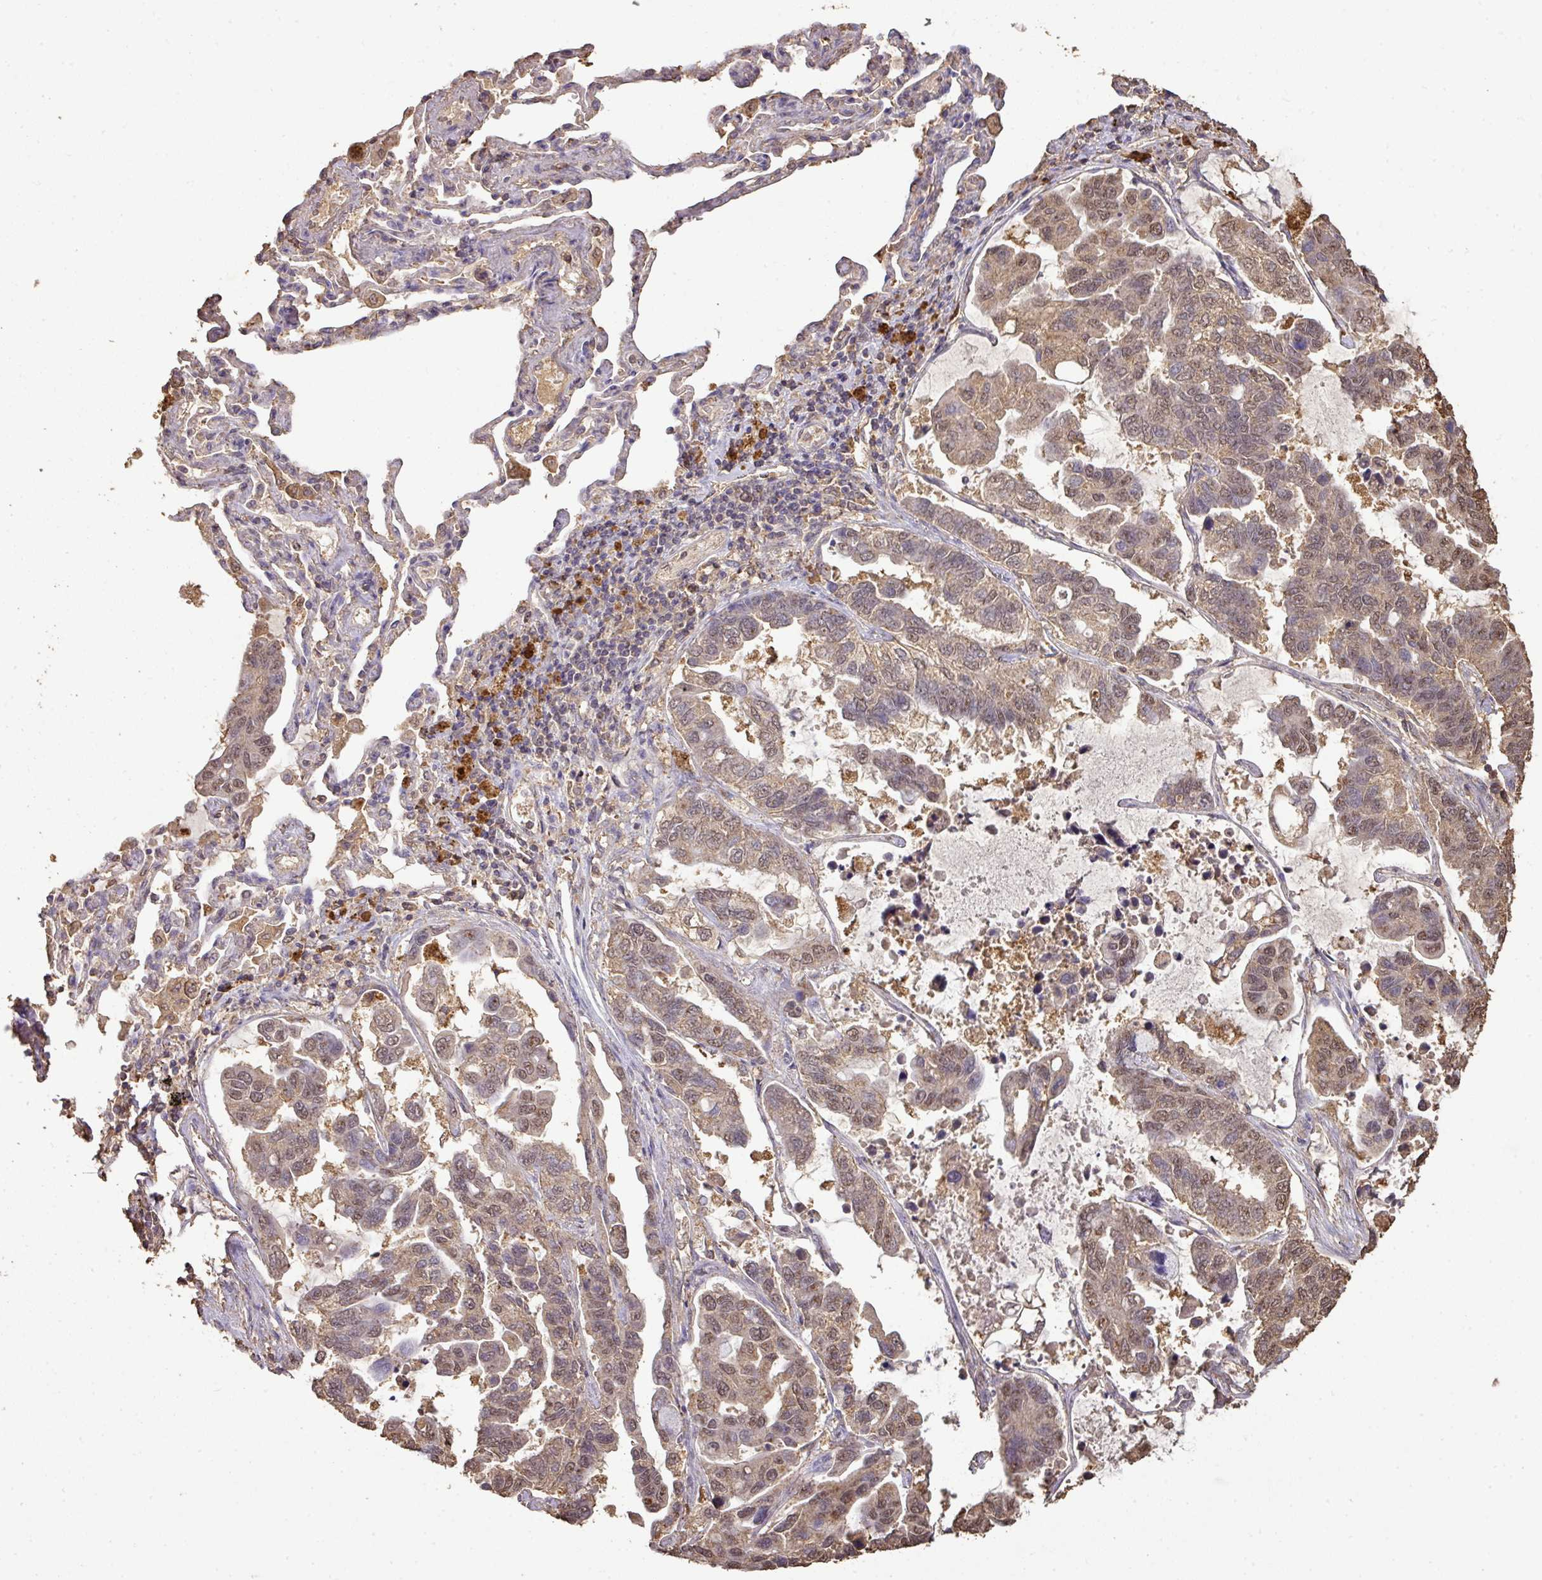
{"staining": {"intensity": "weak", "quantity": ">75%", "location": "cytoplasmic/membranous,nuclear"}, "tissue": "lung cancer", "cell_type": "Tumor cells", "image_type": "cancer", "snomed": [{"axis": "morphology", "description": "Adenocarcinoma, NOS"}, {"axis": "topography", "description": "Lung"}], "caption": "Human lung cancer (adenocarcinoma) stained with a protein marker reveals weak staining in tumor cells.", "gene": "ATAT1", "patient": {"sex": "male", "age": 64}}